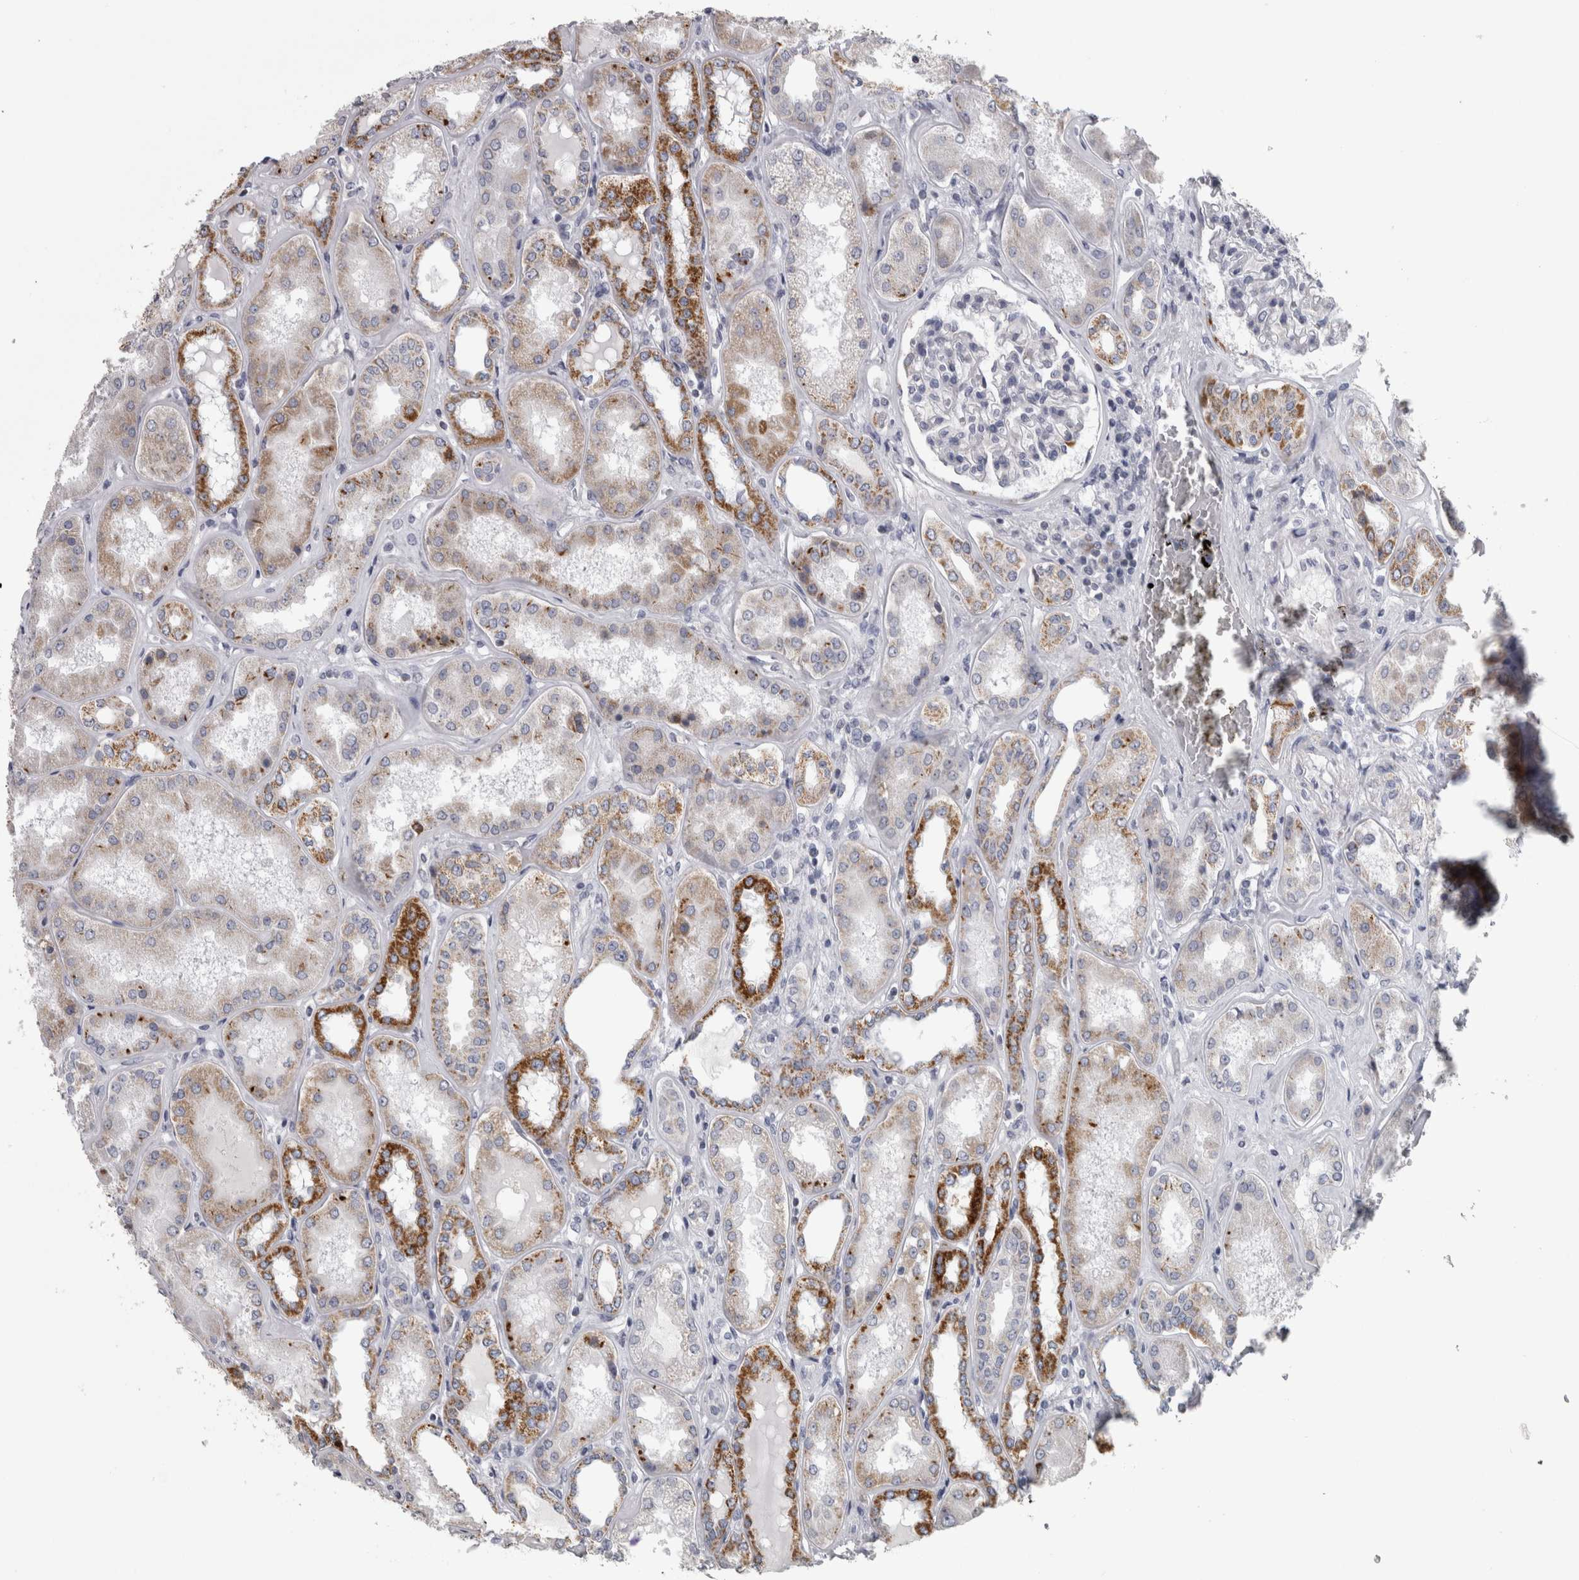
{"staining": {"intensity": "weak", "quantity": "<25%", "location": "cytoplasmic/membranous"}, "tissue": "kidney", "cell_type": "Cells in glomeruli", "image_type": "normal", "snomed": [{"axis": "morphology", "description": "Normal tissue, NOS"}, {"axis": "topography", "description": "Kidney"}], "caption": "High power microscopy histopathology image of an immunohistochemistry (IHC) image of benign kidney, revealing no significant staining in cells in glomeruli. Nuclei are stained in blue.", "gene": "DBT", "patient": {"sex": "female", "age": 56}}